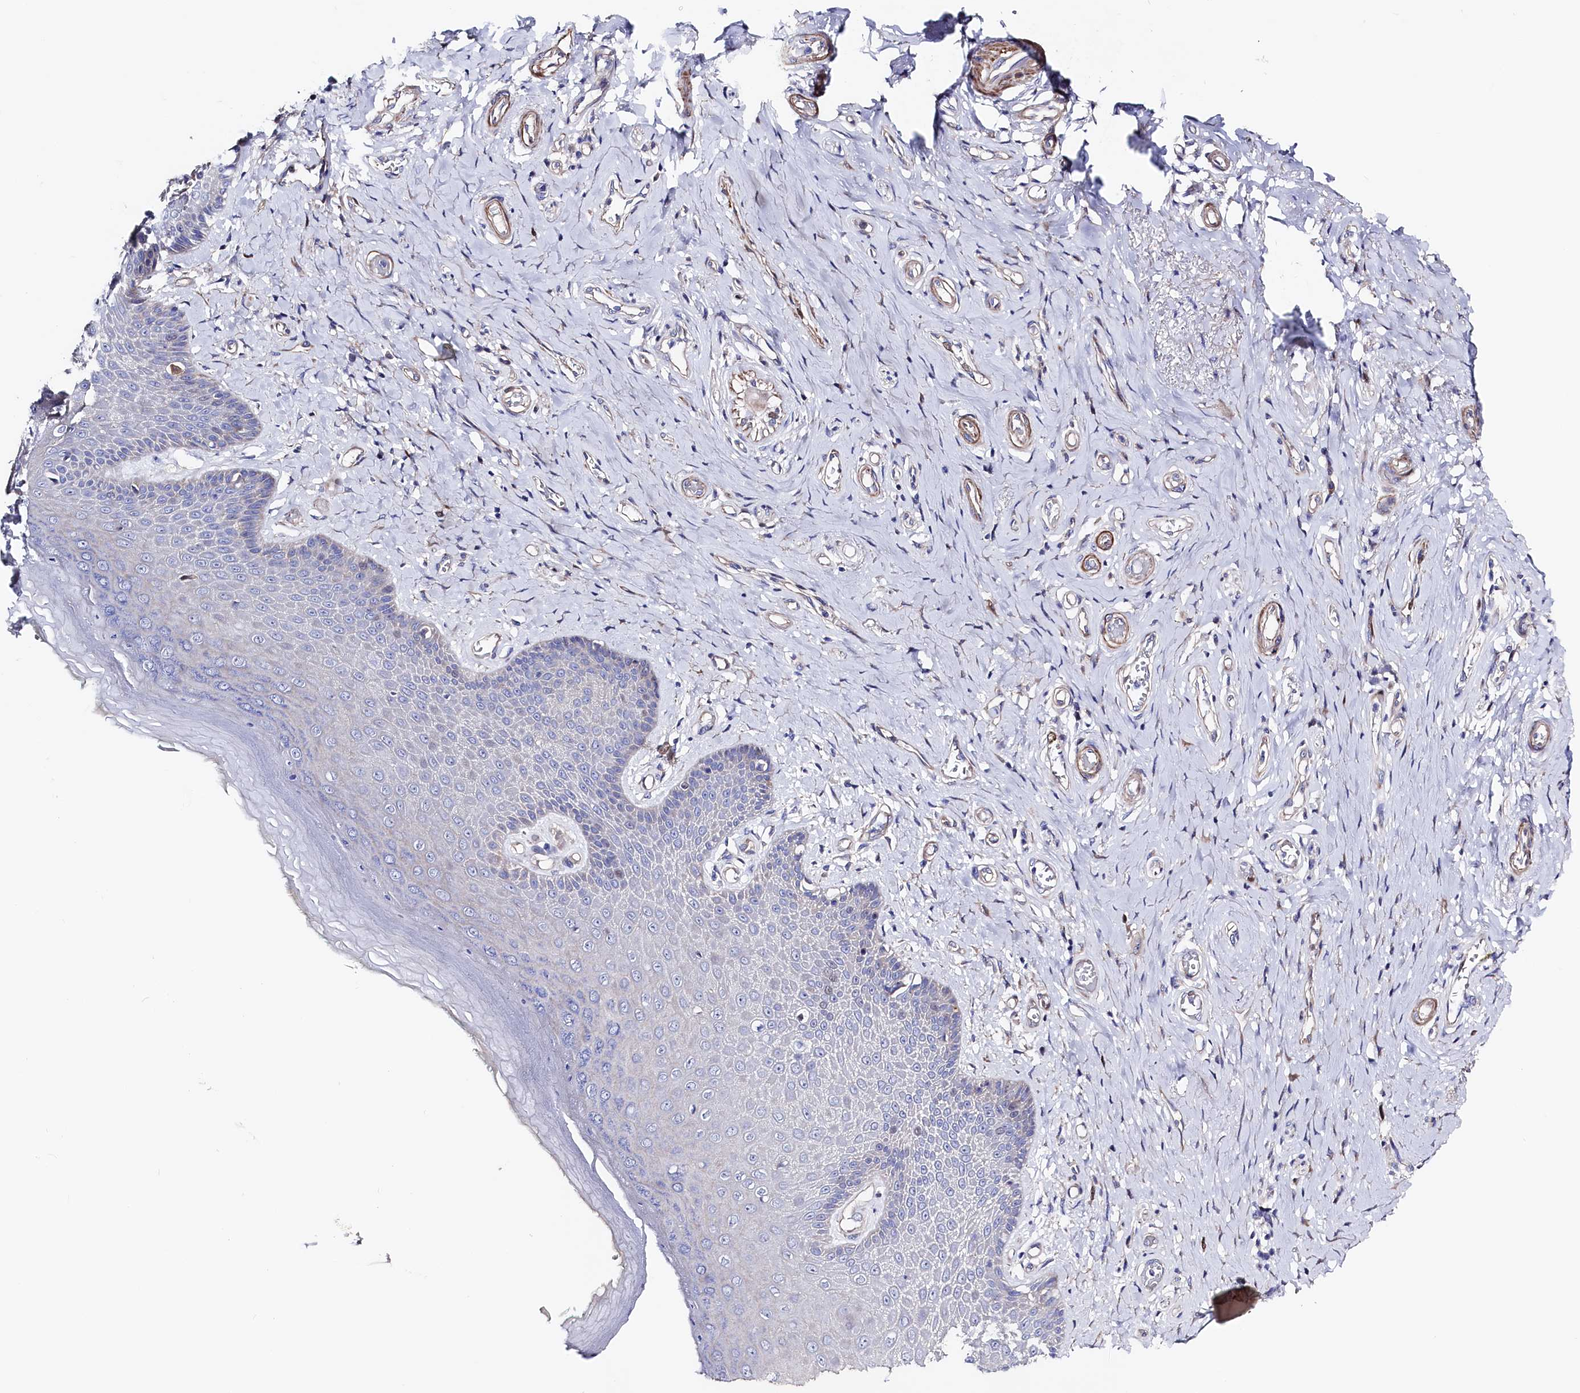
{"staining": {"intensity": "moderate", "quantity": "<25%", "location": "cytoplasmic/membranous"}, "tissue": "skin", "cell_type": "Epidermal cells", "image_type": "normal", "snomed": [{"axis": "morphology", "description": "Normal tissue, NOS"}, {"axis": "topography", "description": "Anal"}], "caption": "An image of human skin stained for a protein displays moderate cytoplasmic/membranous brown staining in epidermal cells. (brown staining indicates protein expression, while blue staining denotes nuclei).", "gene": "WNT8A", "patient": {"sex": "male", "age": 78}}